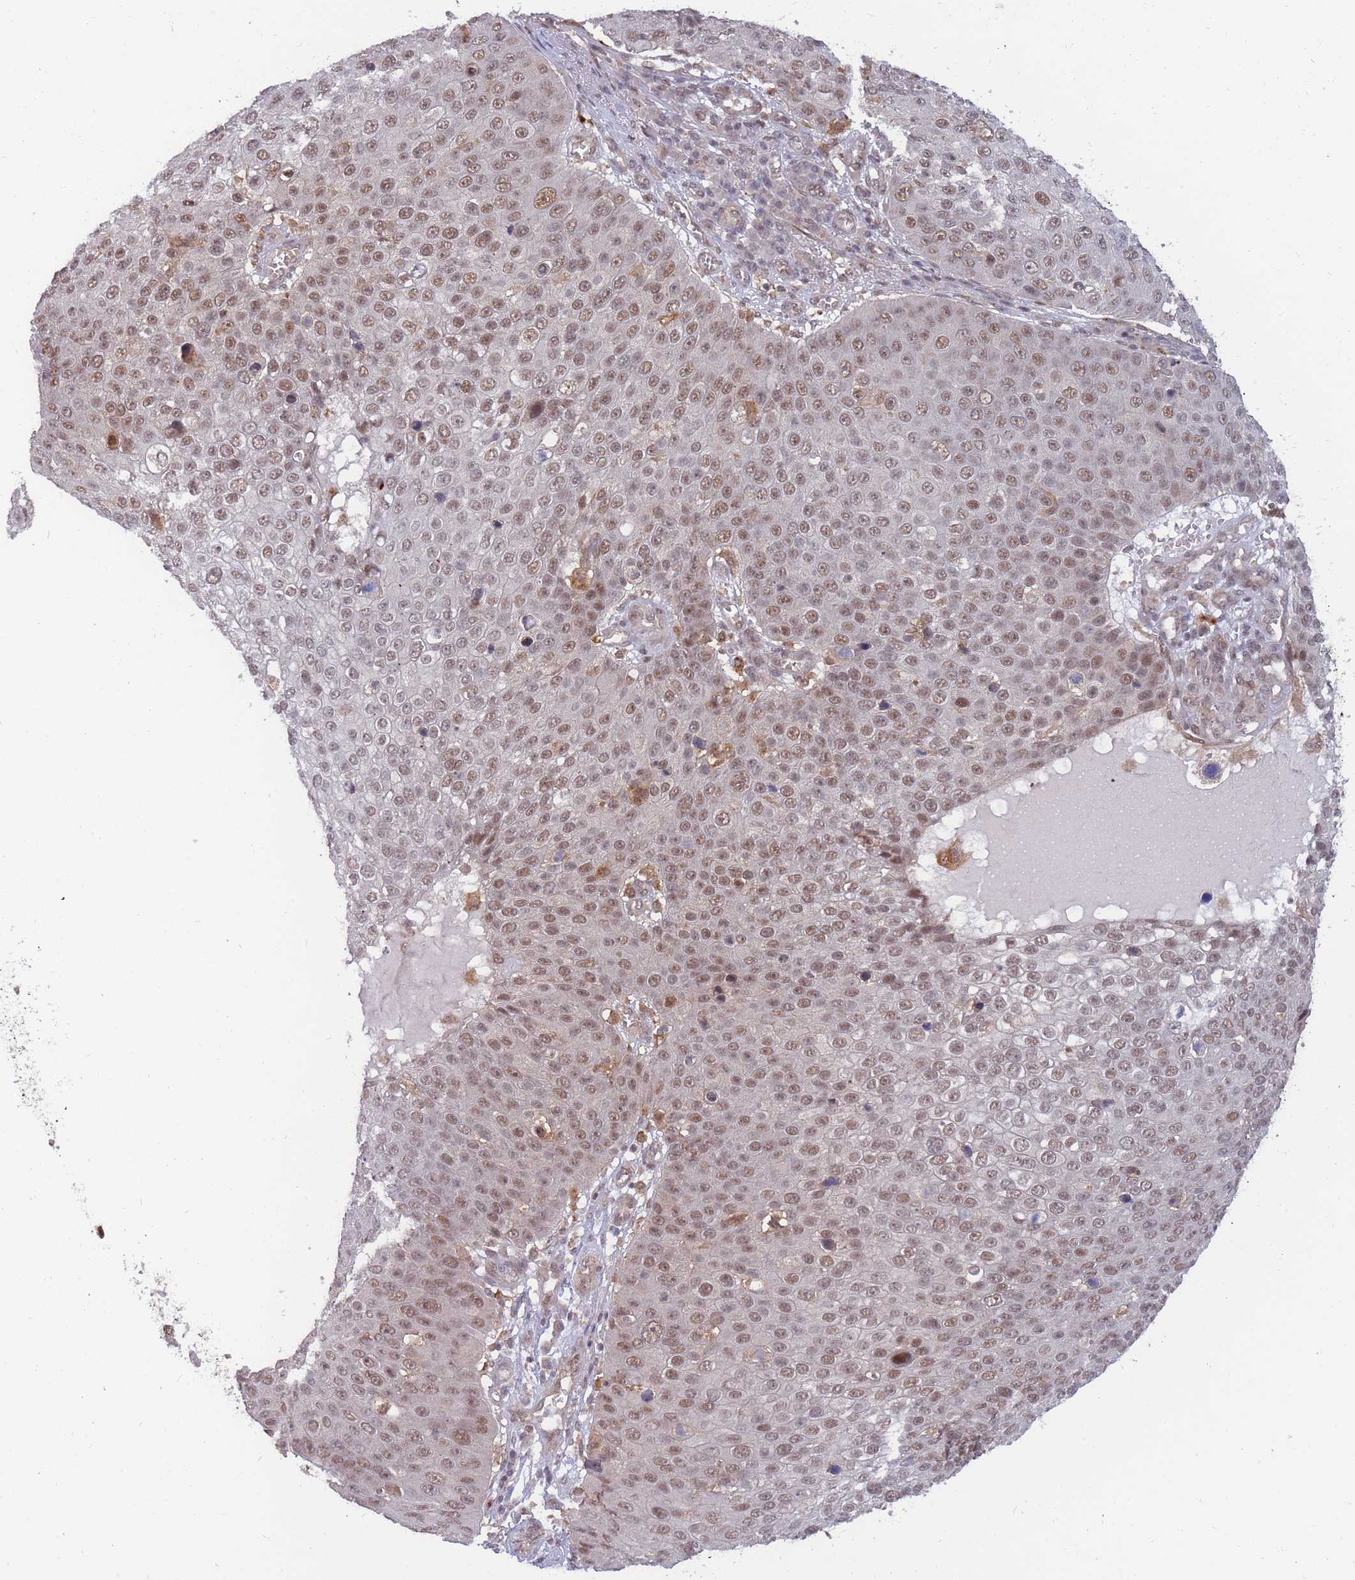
{"staining": {"intensity": "moderate", "quantity": ">75%", "location": "nuclear"}, "tissue": "skin cancer", "cell_type": "Tumor cells", "image_type": "cancer", "snomed": [{"axis": "morphology", "description": "Squamous cell carcinoma, NOS"}, {"axis": "topography", "description": "Skin"}], "caption": "Immunohistochemistry photomicrograph of human squamous cell carcinoma (skin) stained for a protein (brown), which demonstrates medium levels of moderate nuclear staining in about >75% of tumor cells.", "gene": "BOD1L1", "patient": {"sex": "male", "age": 71}}